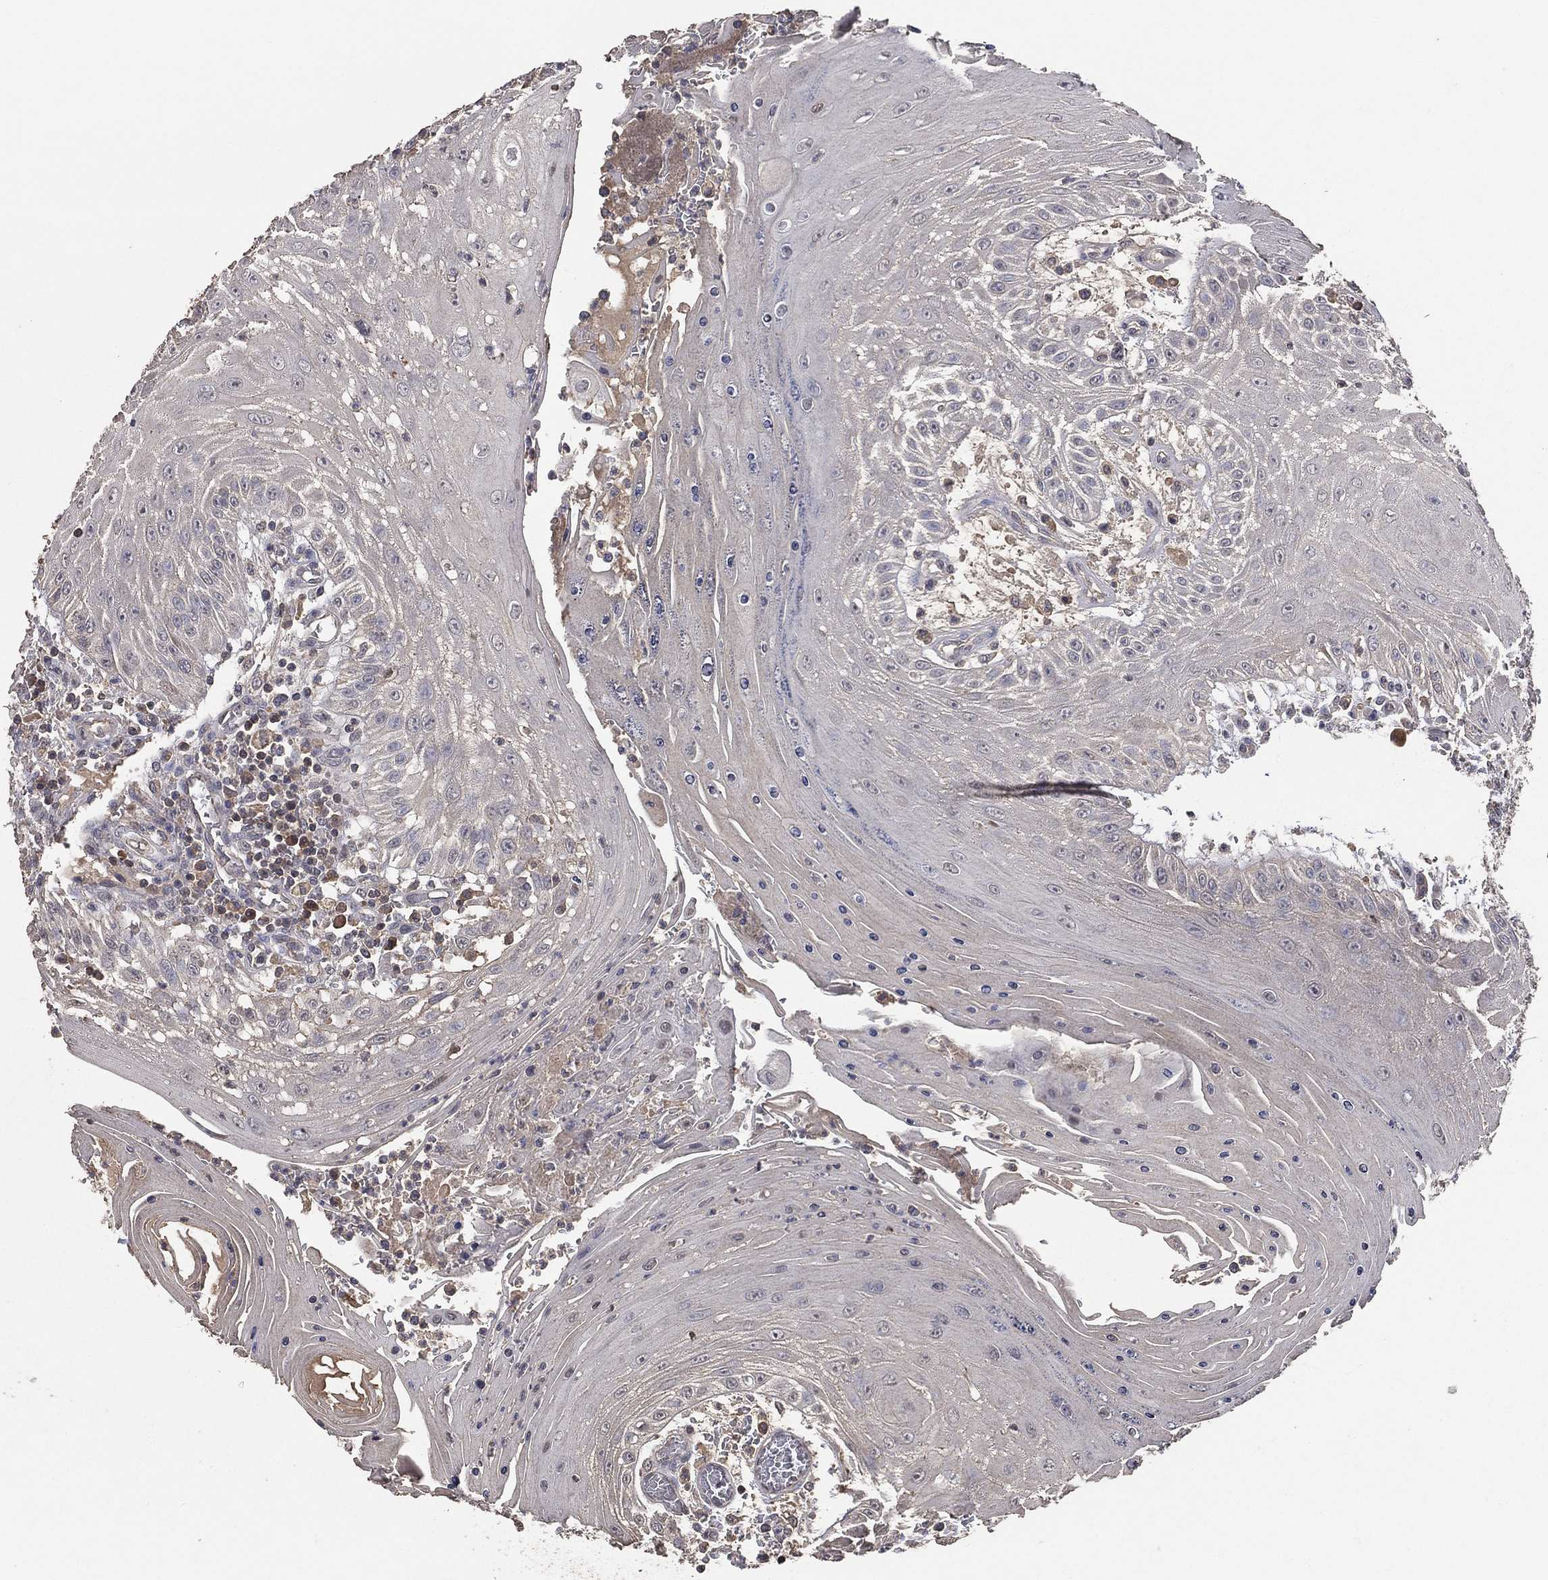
{"staining": {"intensity": "negative", "quantity": "none", "location": "none"}, "tissue": "head and neck cancer", "cell_type": "Tumor cells", "image_type": "cancer", "snomed": [{"axis": "morphology", "description": "Squamous cell carcinoma, NOS"}, {"axis": "topography", "description": "Oral tissue"}, {"axis": "topography", "description": "Head-Neck"}], "caption": "DAB (3,3'-diaminobenzidine) immunohistochemical staining of human head and neck squamous cell carcinoma demonstrates no significant positivity in tumor cells. The staining was performed using DAB to visualize the protein expression in brown, while the nuclei were stained in blue with hematoxylin (Magnification: 20x).", "gene": "SNAP25", "patient": {"sex": "male", "age": 58}}